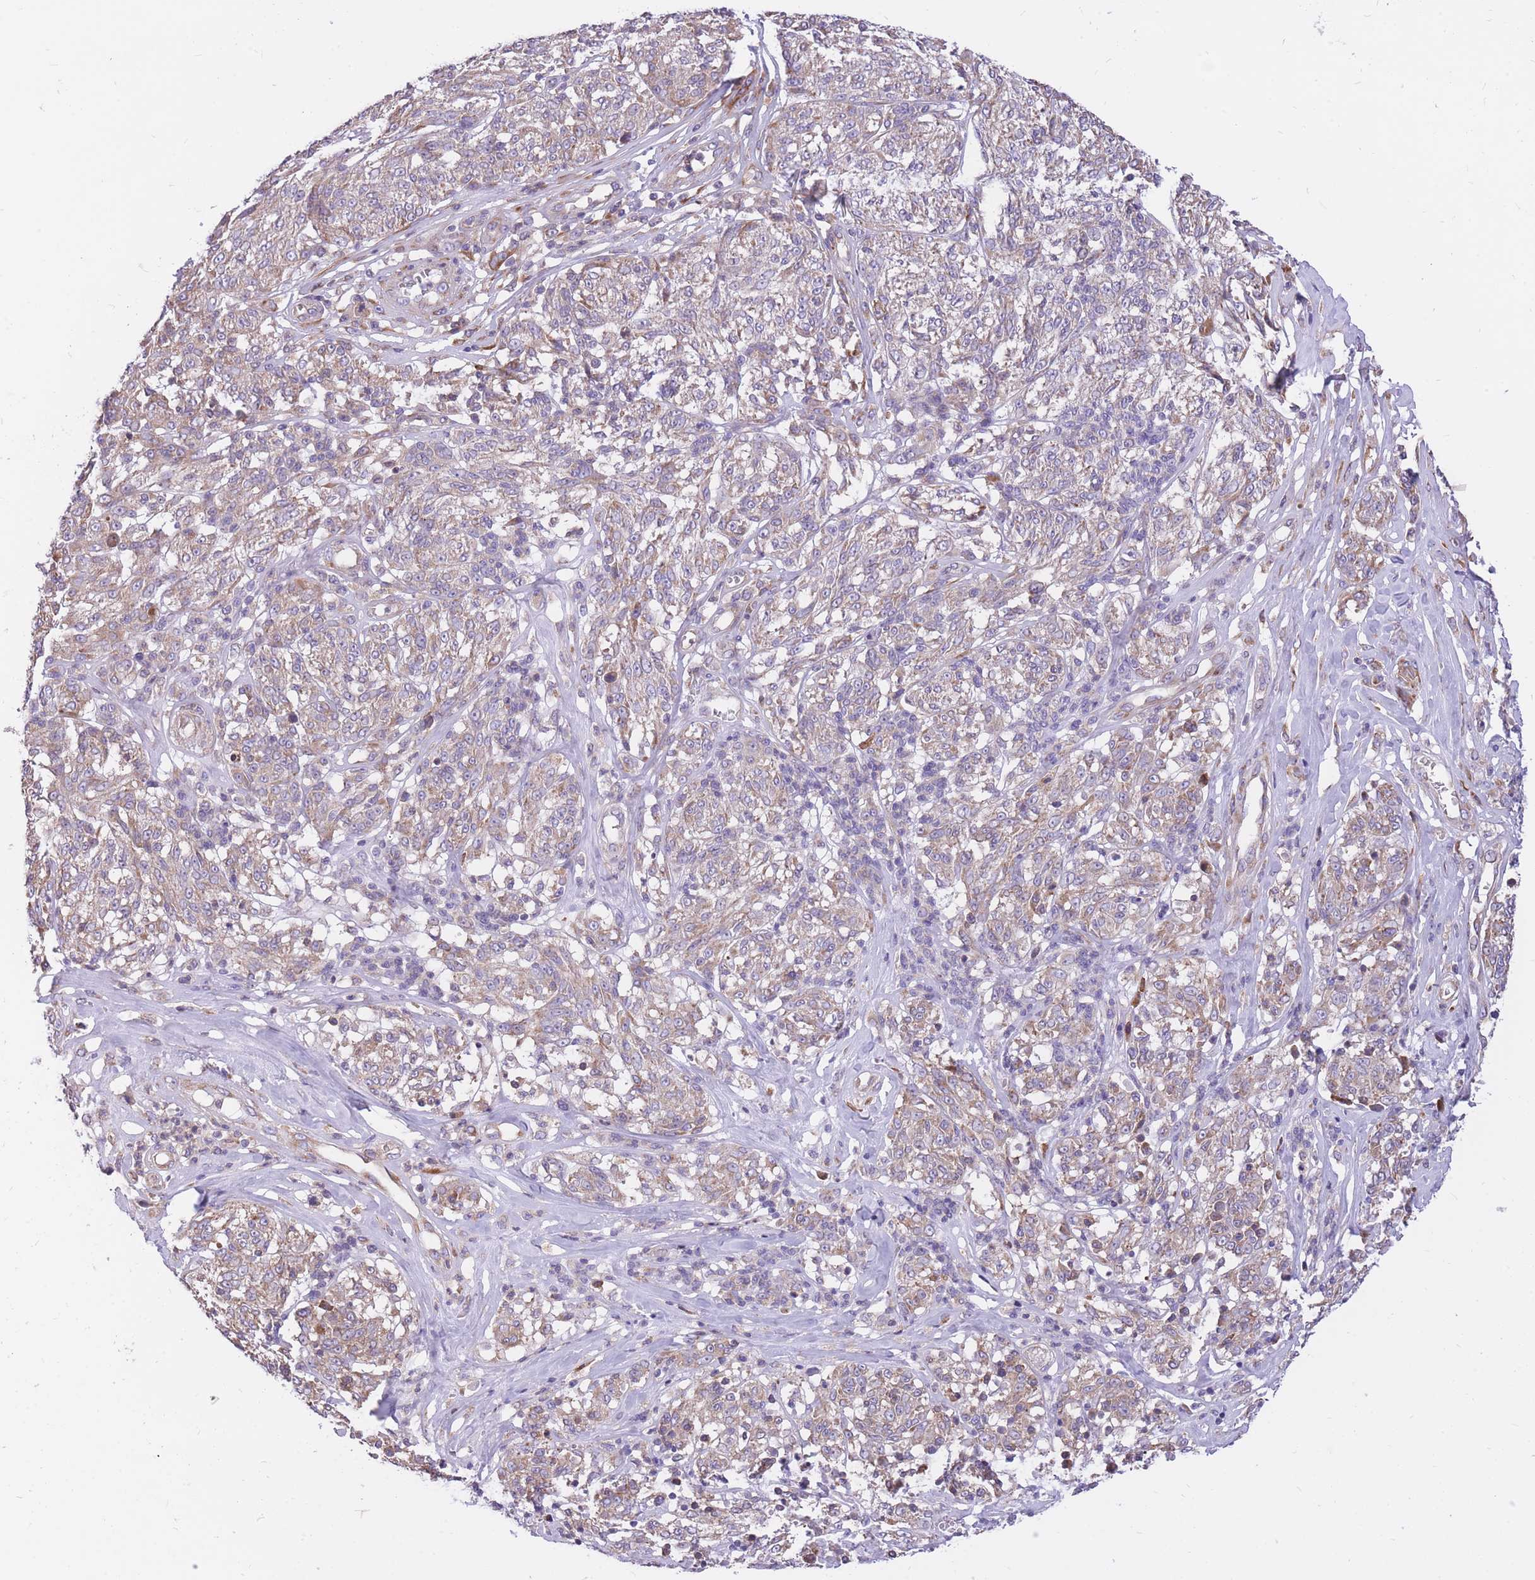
{"staining": {"intensity": "weak", "quantity": ">75%", "location": "cytoplasmic/membranous"}, "tissue": "melanoma", "cell_type": "Tumor cells", "image_type": "cancer", "snomed": [{"axis": "morphology", "description": "Malignant melanoma, NOS"}, {"axis": "topography", "description": "Skin"}], "caption": "Malignant melanoma stained with immunohistochemistry reveals weak cytoplasmic/membranous positivity in about >75% of tumor cells. (IHC, brightfield microscopy, high magnification).", "gene": "GBP7", "patient": {"sex": "female", "age": 63}}